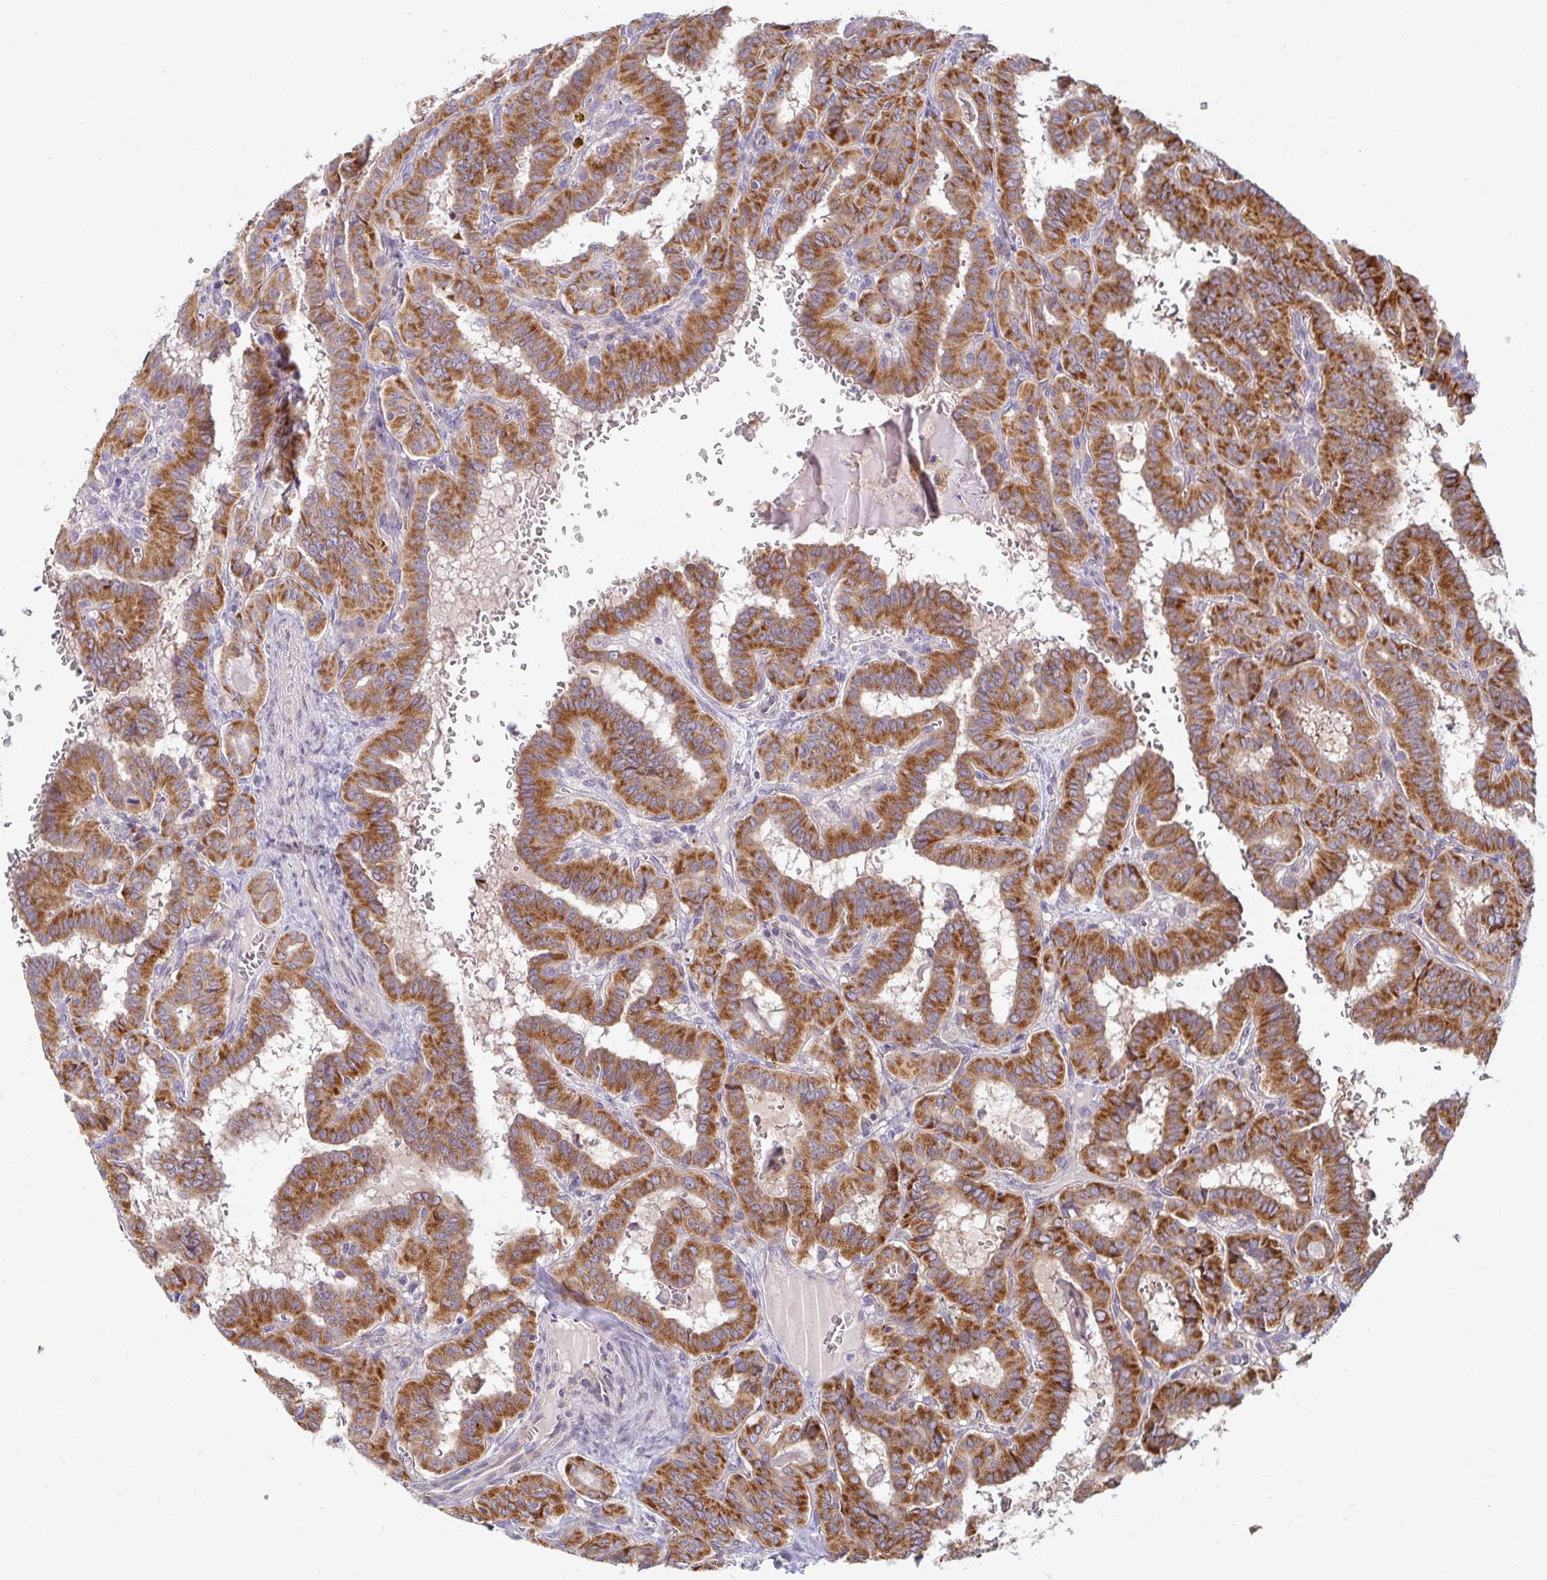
{"staining": {"intensity": "moderate", "quantity": ">75%", "location": "cytoplasmic/membranous"}, "tissue": "thyroid cancer", "cell_type": "Tumor cells", "image_type": "cancer", "snomed": [{"axis": "morphology", "description": "Papillary adenocarcinoma, NOS"}, {"axis": "topography", "description": "Thyroid gland"}], "caption": "Immunohistochemistry (IHC) (DAB) staining of thyroid papillary adenocarcinoma reveals moderate cytoplasmic/membranous protein expression in about >75% of tumor cells.", "gene": "SKP2", "patient": {"sex": "female", "age": 21}}